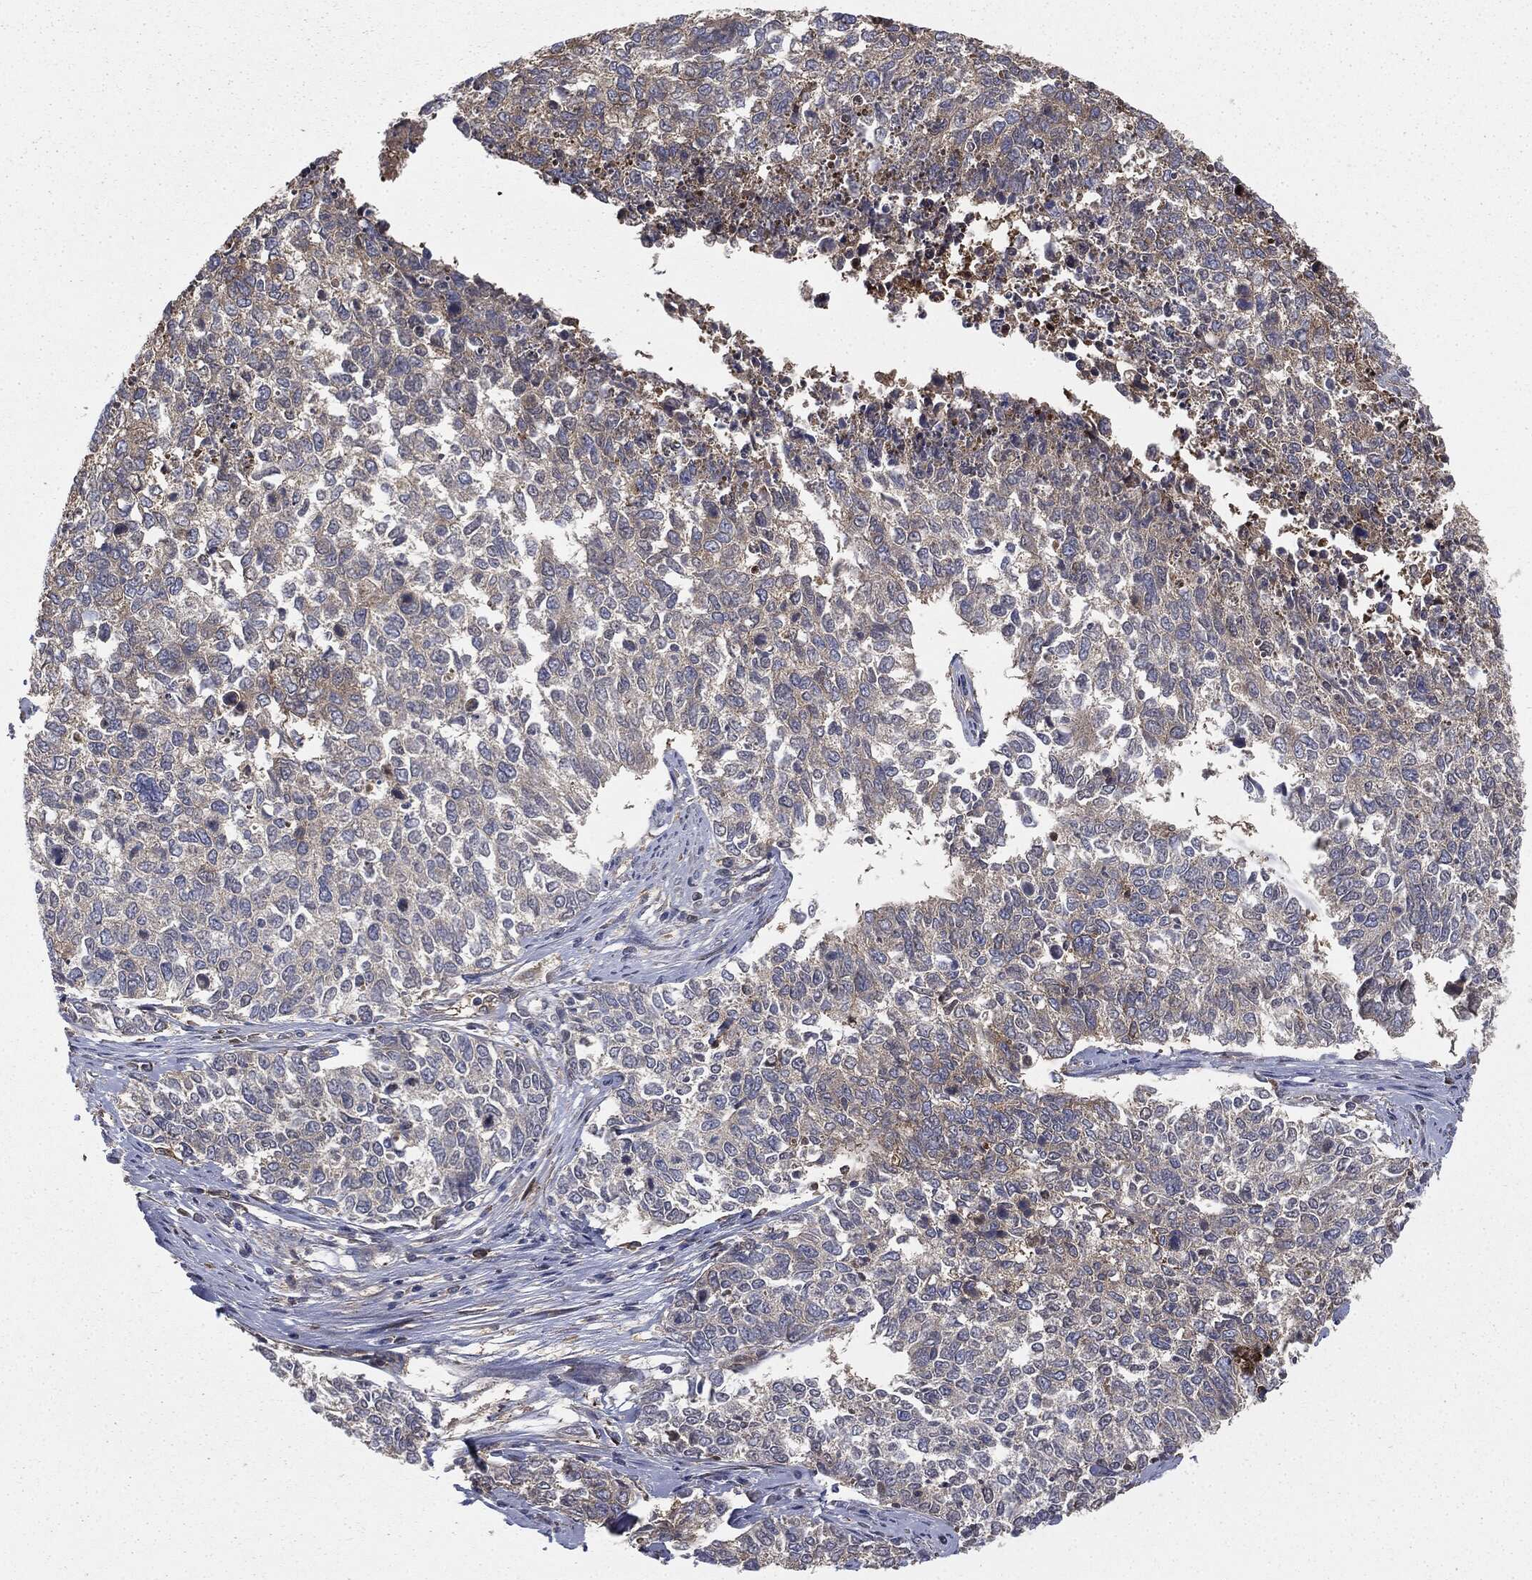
{"staining": {"intensity": "moderate", "quantity": "<25%", "location": "cytoplasmic/membranous"}, "tissue": "cervical cancer", "cell_type": "Tumor cells", "image_type": "cancer", "snomed": [{"axis": "morphology", "description": "Adenocarcinoma, NOS"}, {"axis": "topography", "description": "Cervix"}], "caption": "Moderate cytoplasmic/membranous protein positivity is appreciated in about <25% of tumor cells in cervical cancer.", "gene": "GNB5", "patient": {"sex": "female", "age": 63}}